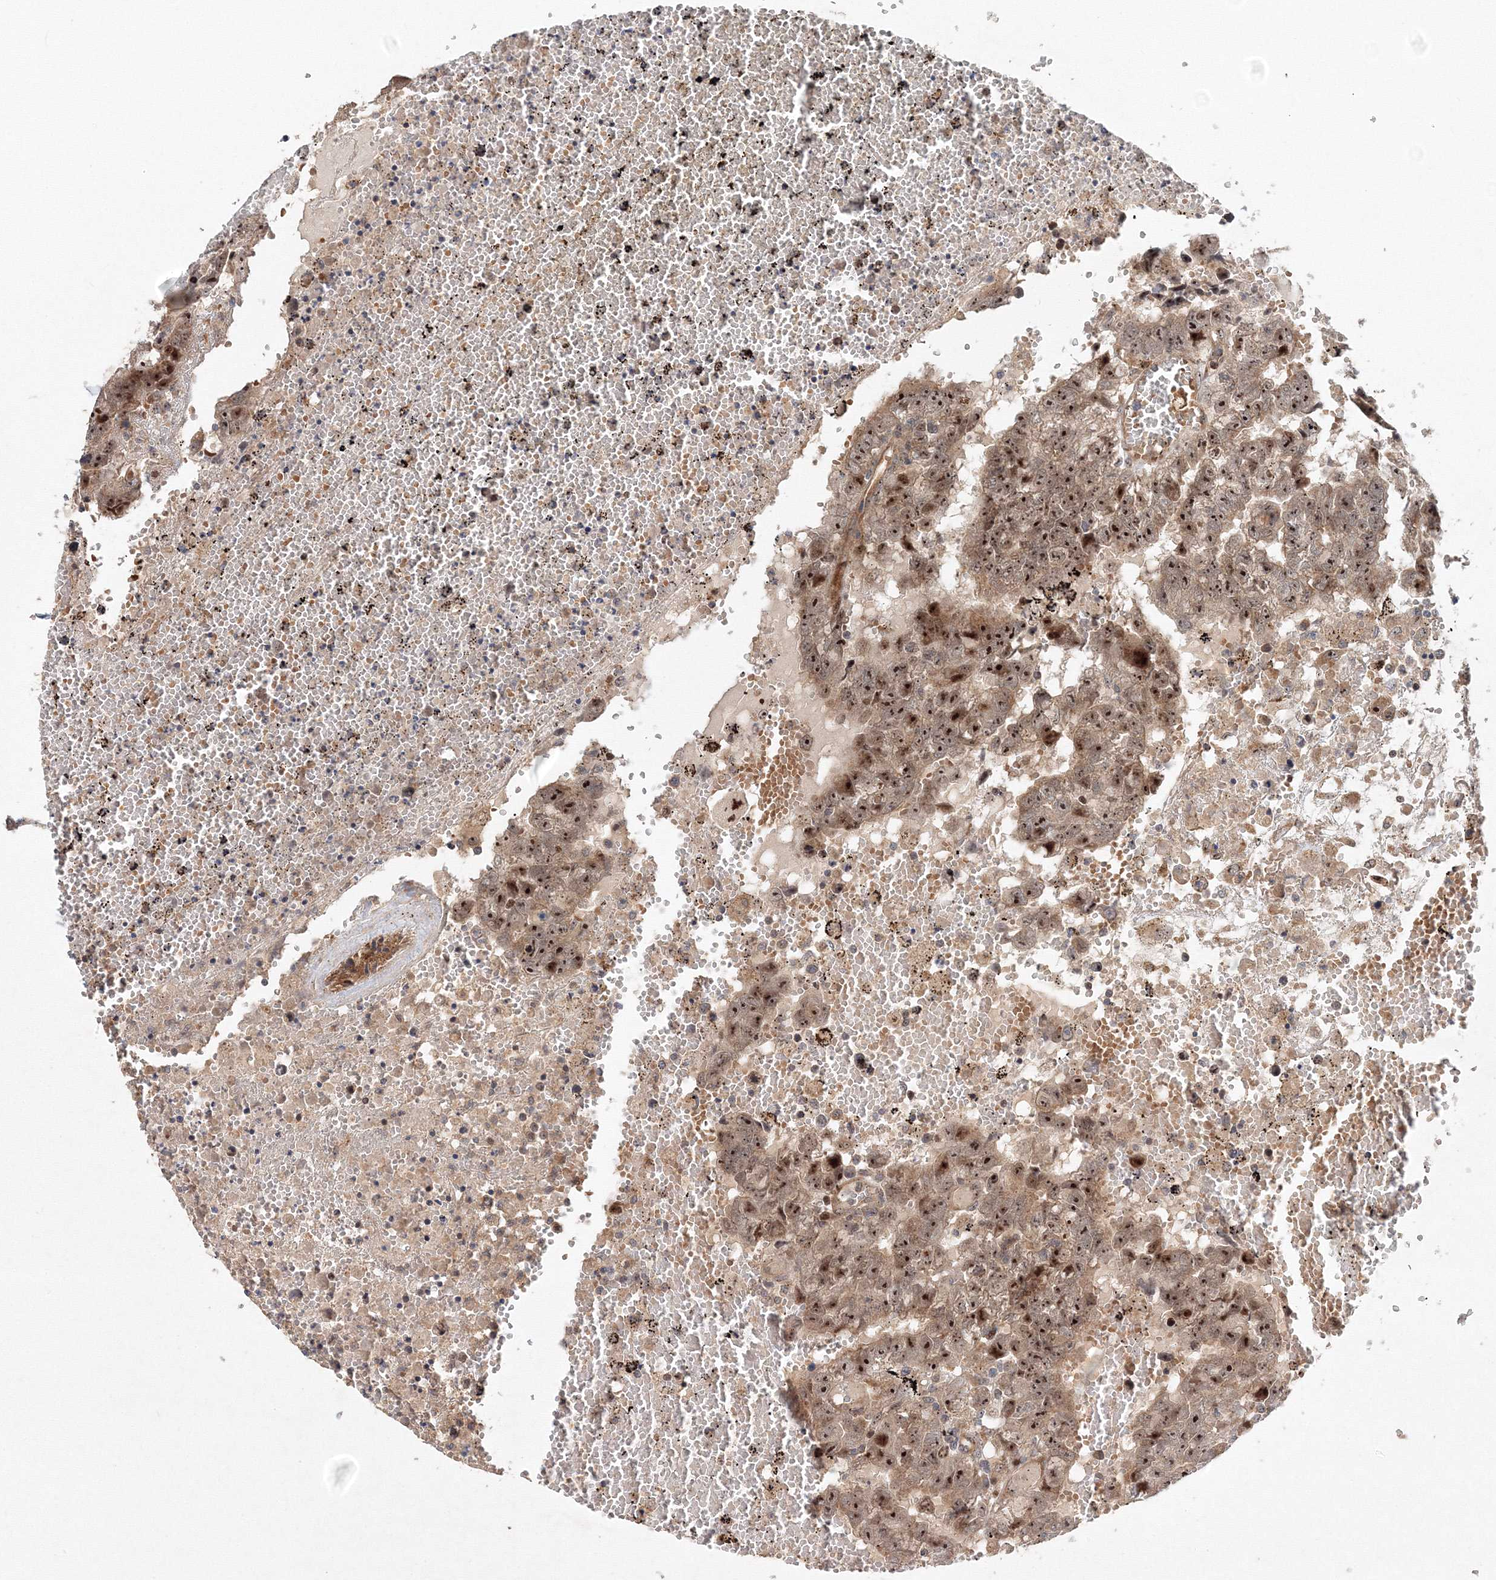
{"staining": {"intensity": "moderate", "quantity": ">75%", "location": "cytoplasmic/membranous,nuclear"}, "tissue": "testis cancer", "cell_type": "Tumor cells", "image_type": "cancer", "snomed": [{"axis": "morphology", "description": "Carcinoma, Embryonal, NOS"}, {"axis": "topography", "description": "Testis"}], "caption": "Tumor cells reveal medium levels of moderate cytoplasmic/membranous and nuclear staining in approximately >75% of cells in embryonal carcinoma (testis). The protein is stained brown, and the nuclei are stained in blue (DAB IHC with brightfield microscopy, high magnification).", "gene": "ANKAR", "patient": {"sex": "male", "age": 25}}